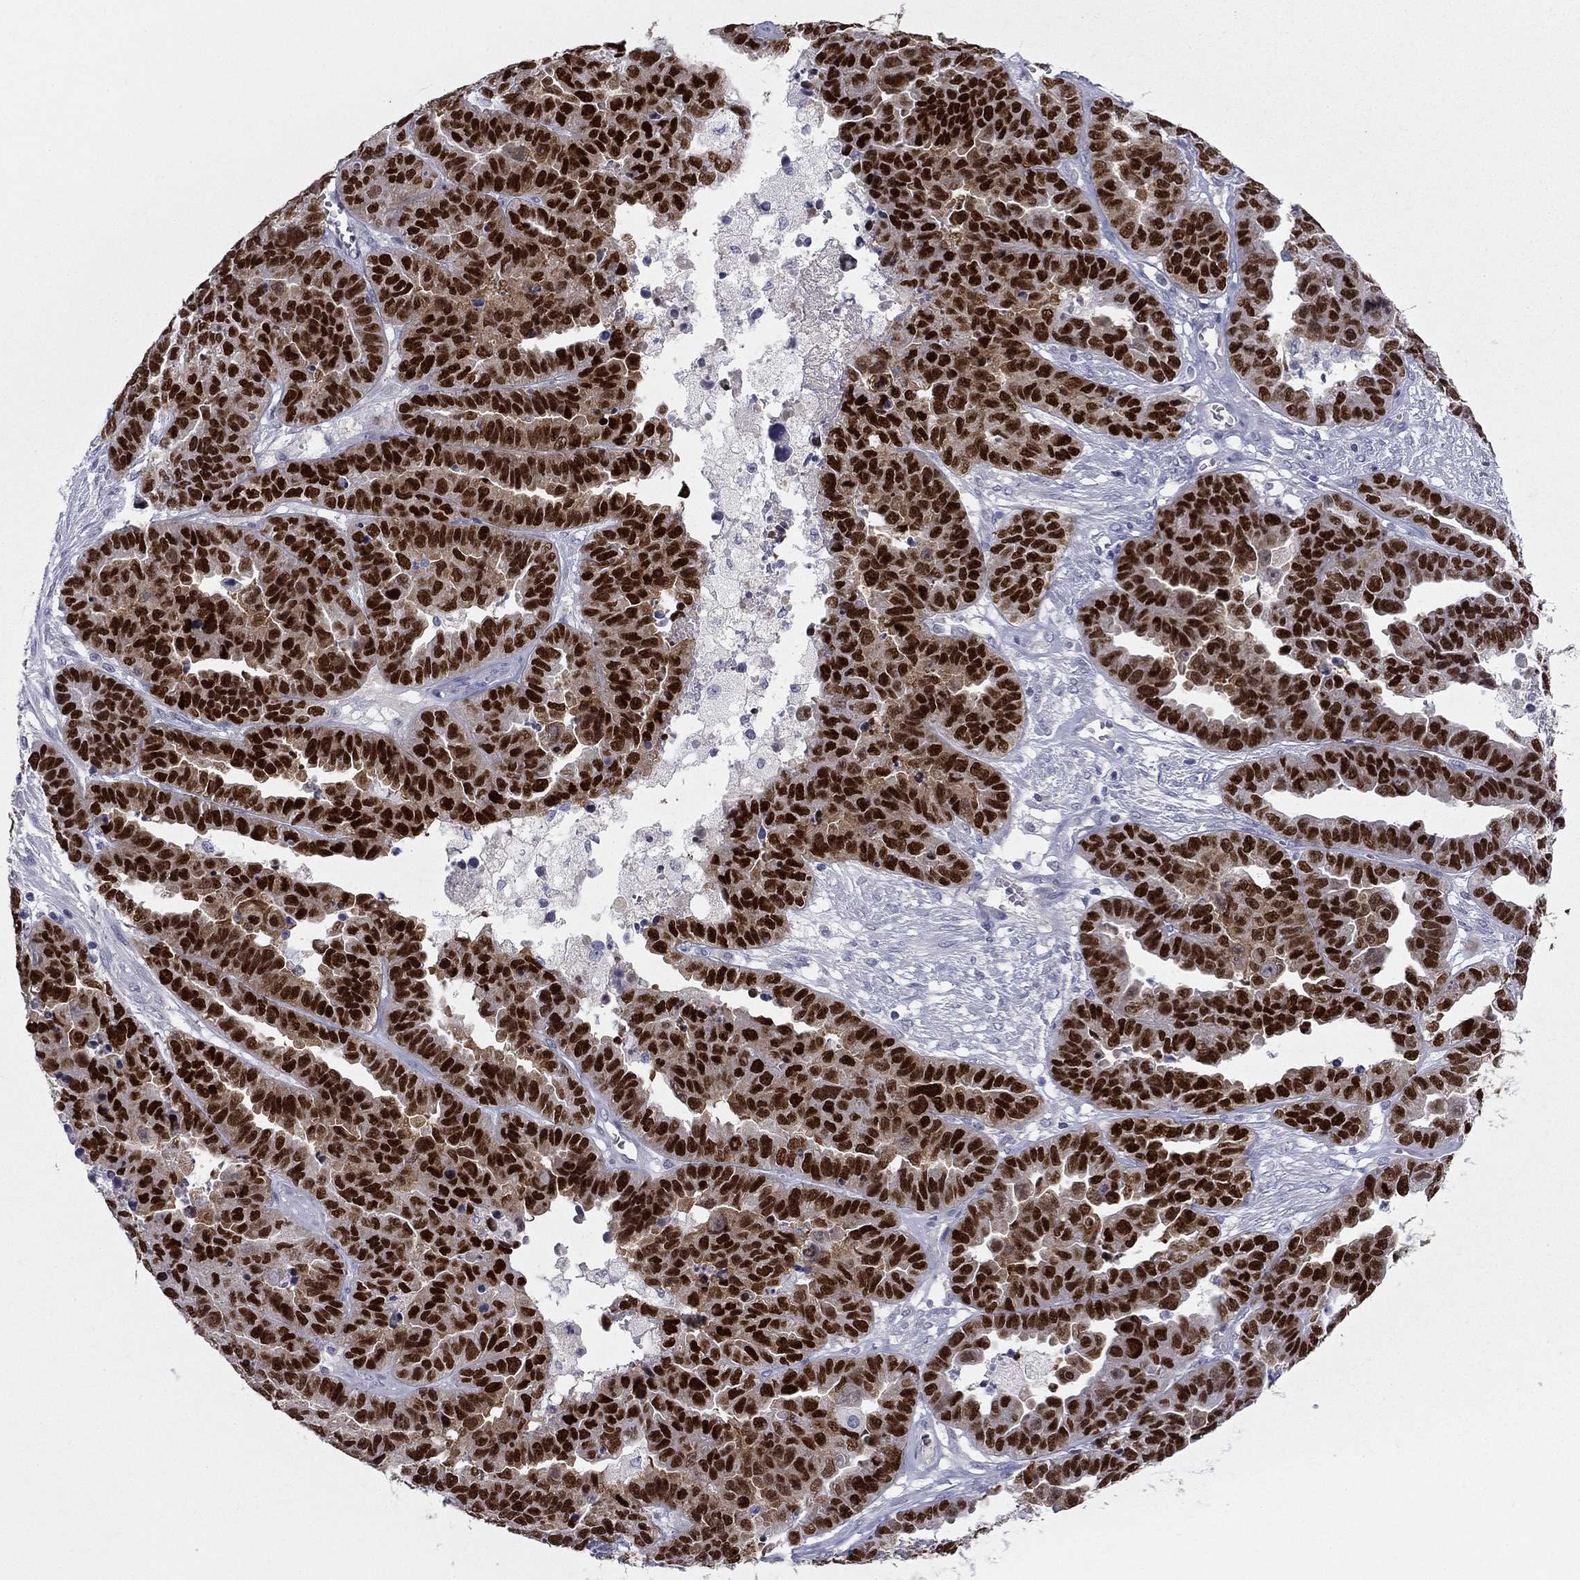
{"staining": {"intensity": "strong", "quantity": ">75%", "location": "nuclear"}, "tissue": "ovarian cancer", "cell_type": "Tumor cells", "image_type": "cancer", "snomed": [{"axis": "morphology", "description": "Cystadenocarcinoma, serous, NOS"}, {"axis": "topography", "description": "Ovary"}], "caption": "Immunohistochemical staining of human serous cystadenocarcinoma (ovarian) exhibits high levels of strong nuclear protein positivity in about >75% of tumor cells.", "gene": "TFAP2B", "patient": {"sex": "female", "age": 87}}